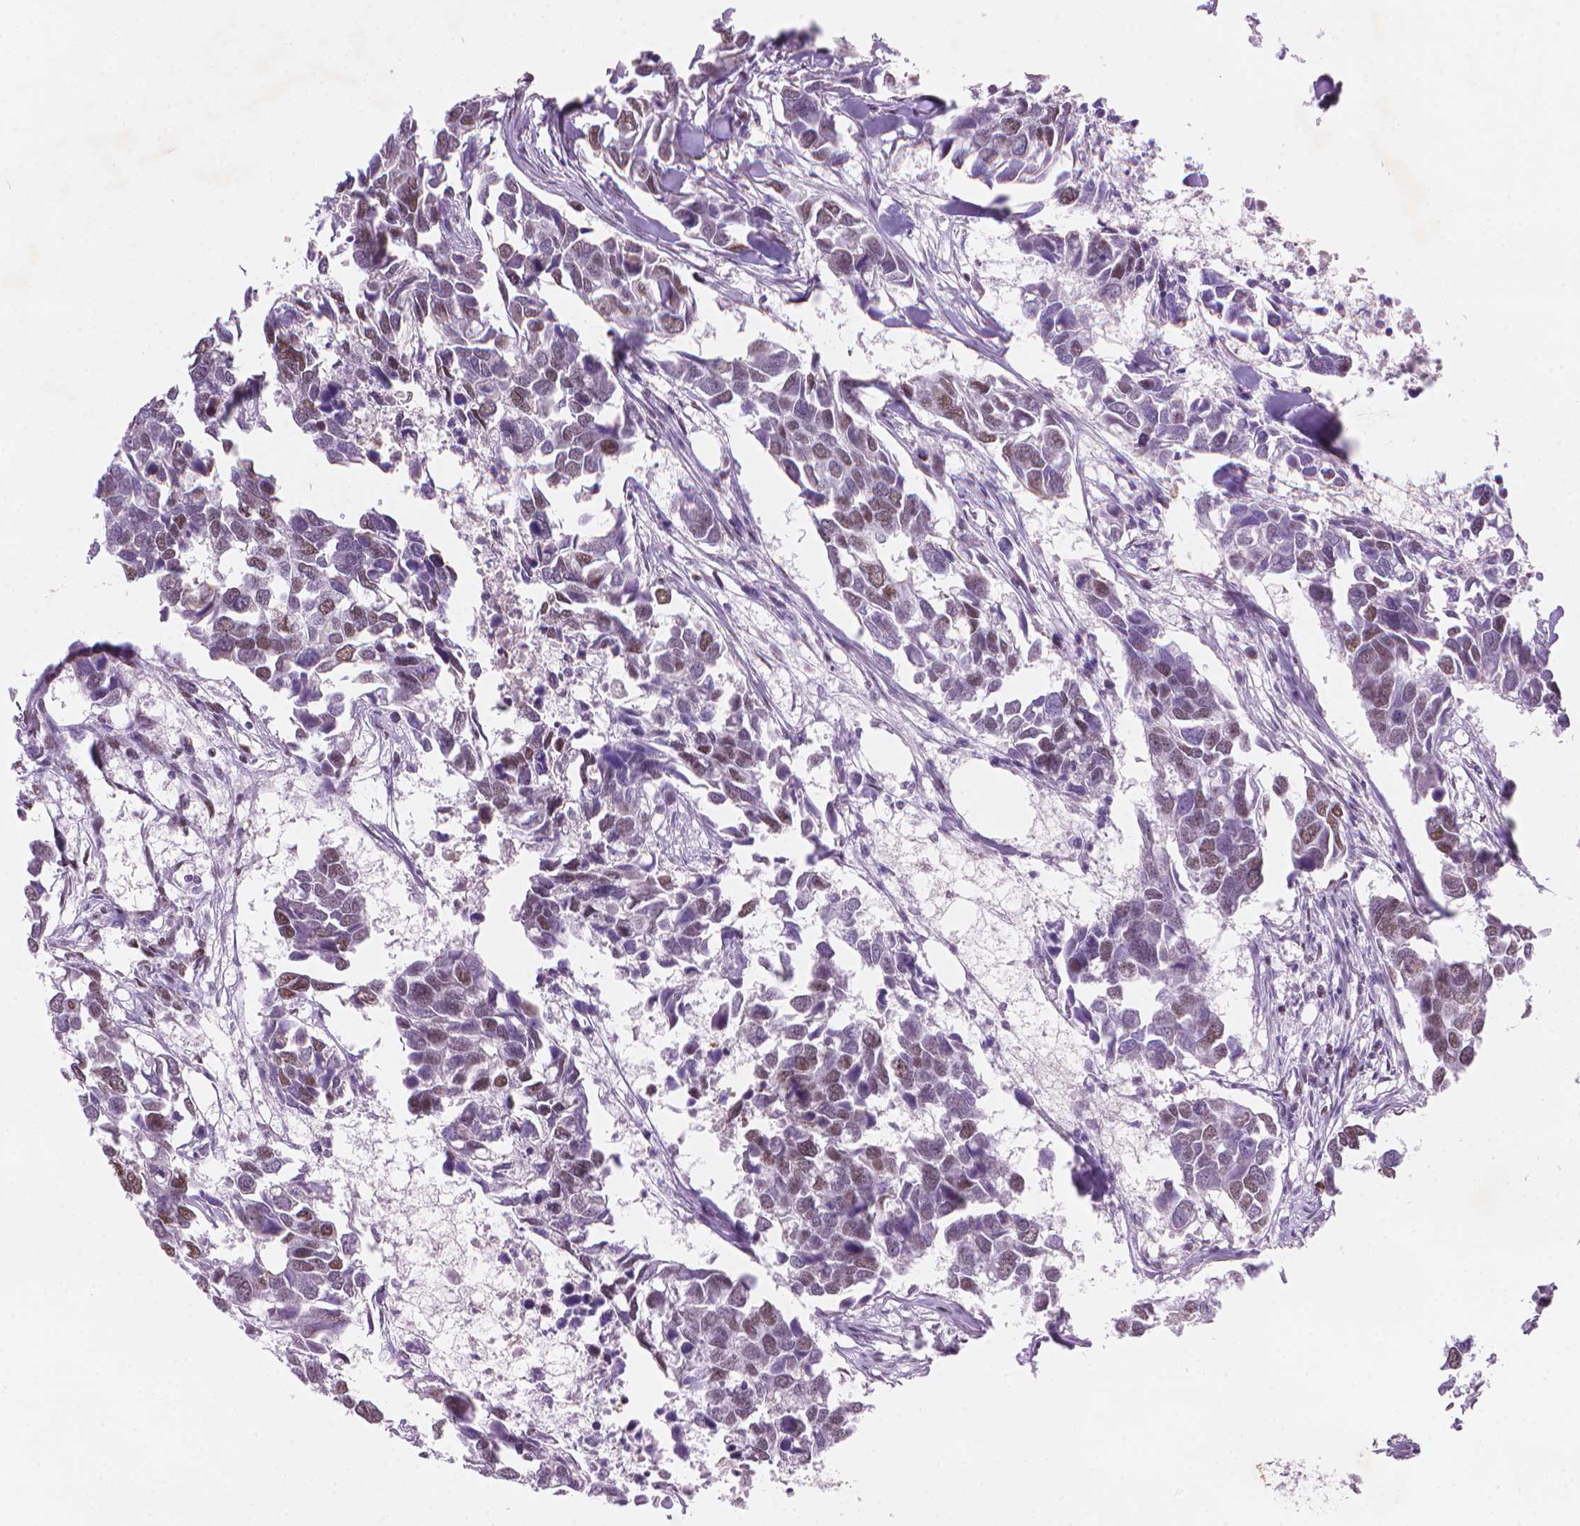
{"staining": {"intensity": "weak", "quantity": "25%-75%", "location": "nuclear"}, "tissue": "breast cancer", "cell_type": "Tumor cells", "image_type": "cancer", "snomed": [{"axis": "morphology", "description": "Duct carcinoma"}, {"axis": "topography", "description": "Breast"}], "caption": "Human intraductal carcinoma (breast) stained with a brown dye reveals weak nuclear positive positivity in about 25%-75% of tumor cells.", "gene": "RPA4", "patient": {"sex": "female", "age": 83}}